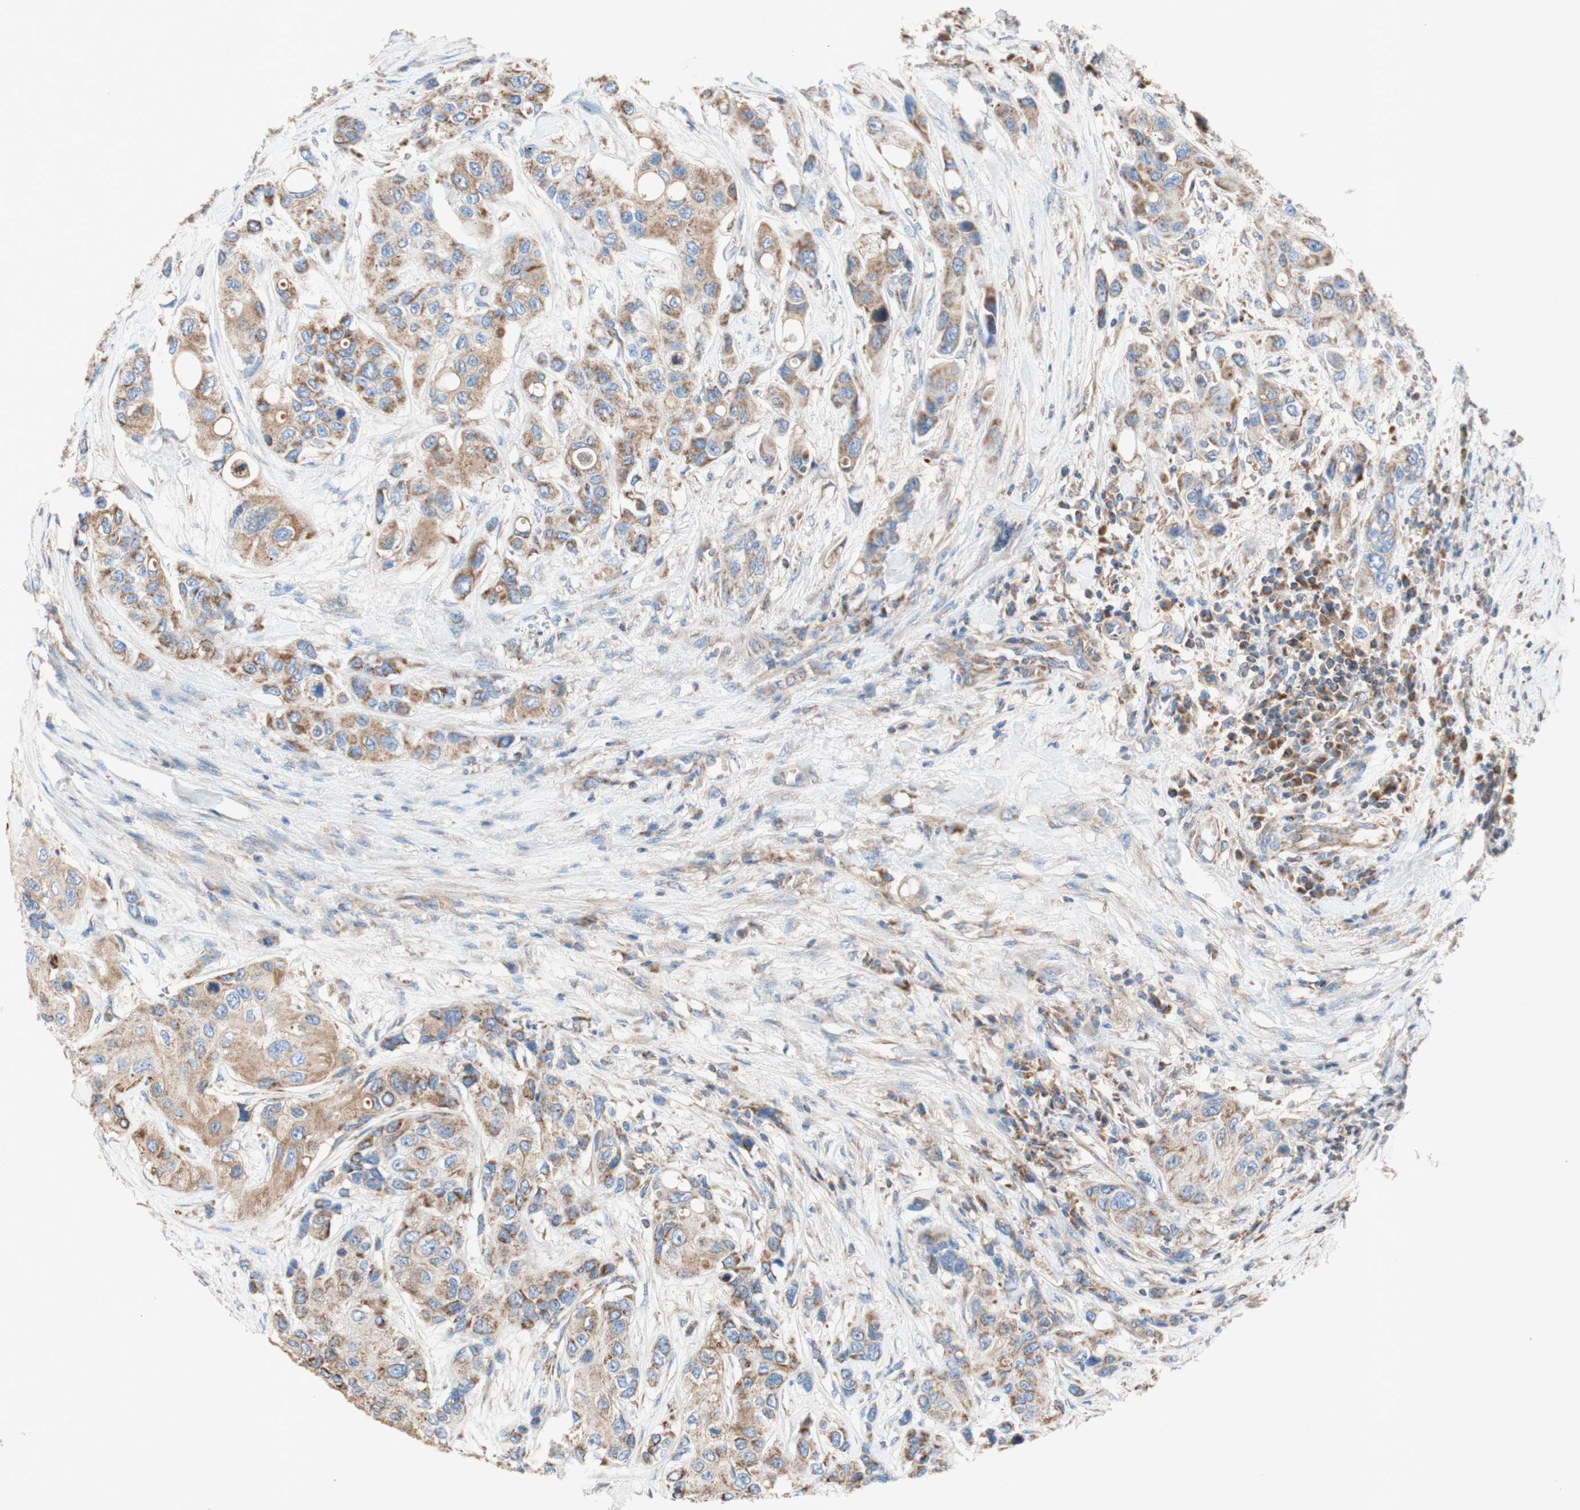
{"staining": {"intensity": "weak", "quantity": ">75%", "location": "cytoplasmic/membranous"}, "tissue": "urothelial cancer", "cell_type": "Tumor cells", "image_type": "cancer", "snomed": [{"axis": "morphology", "description": "Urothelial carcinoma, High grade"}, {"axis": "topography", "description": "Urinary bladder"}], "caption": "Protein staining exhibits weak cytoplasmic/membranous expression in about >75% of tumor cells in urothelial cancer.", "gene": "SDHB", "patient": {"sex": "female", "age": 56}}